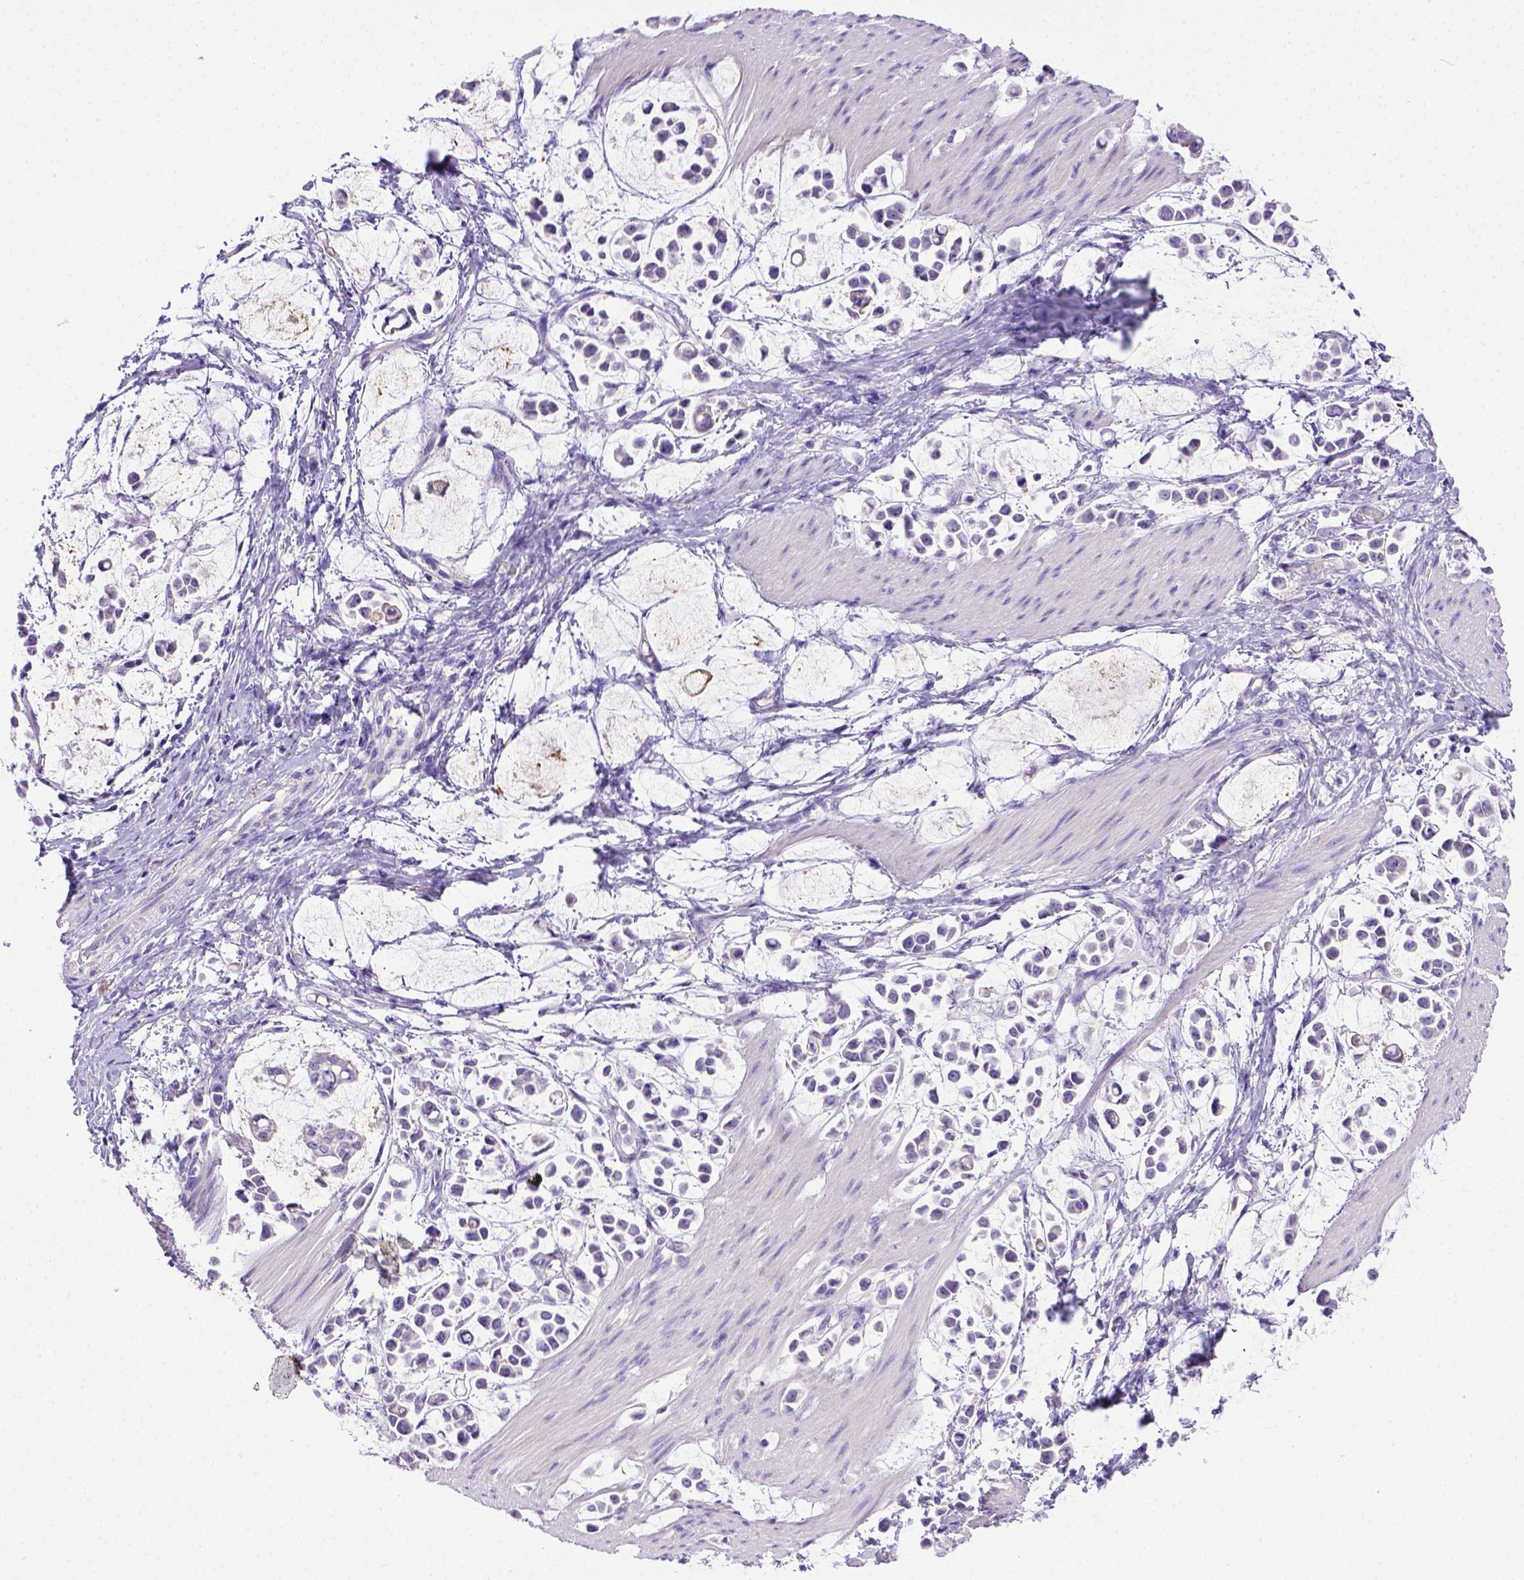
{"staining": {"intensity": "negative", "quantity": "none", "location": "none"}, "tissue": "stomach cancer", "cell_type": "Tumor cells", "image_type": "cancer", "snomed": [{"axis": "morphology", "description": "Adenocarcinoma, NOS"}, {"axis": "topography", "description": "Stomach"}], "caption": "This is an IHC histopathology image of human stomach cancer. There is no positivity in tumor cells.", "gene": "BTN1A1", "patient": {"sex": "male", "age": 82}}